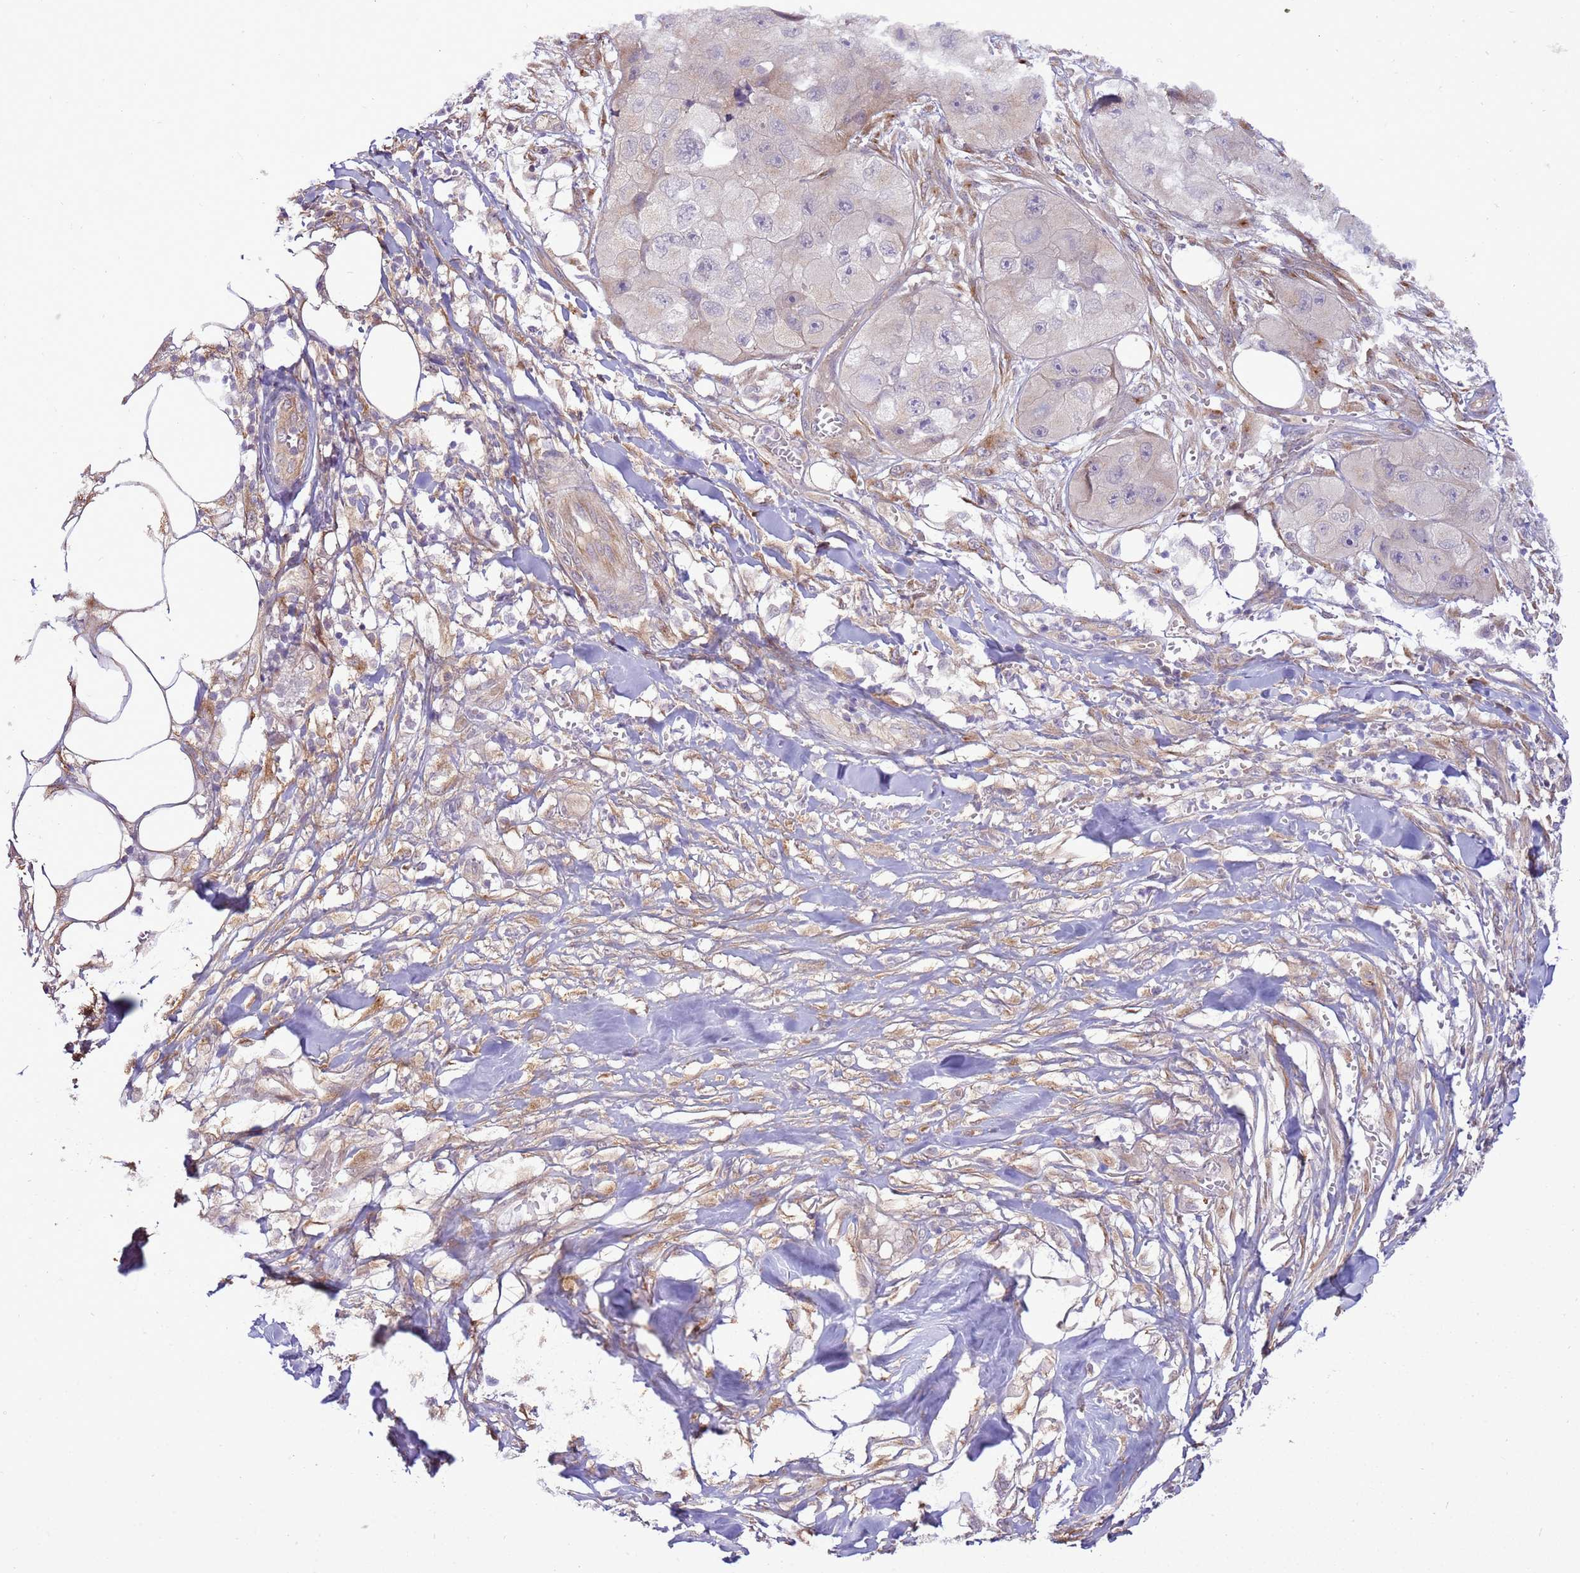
{"staining": {"intensity": "negative", "quantity": "none", "location": "none"}, "tissue": "skin cancer", "cell_type": "Tumor cells", "image_type": "cancer", "snomed": [{"axis": "morphology", "description": "Squamous cell carcinoma, NOS"}, {"axis": "topography", "description": "Skin"}, {"axis": "topography", "description": "Subcutis"}], "caption": "This is an immunohistochemistry (IHC) histopathology image of human skin cancer. There is no expression in tumor cells.", "gene": "SCARA3", "patient": {"sex": "male", "age": 73}}